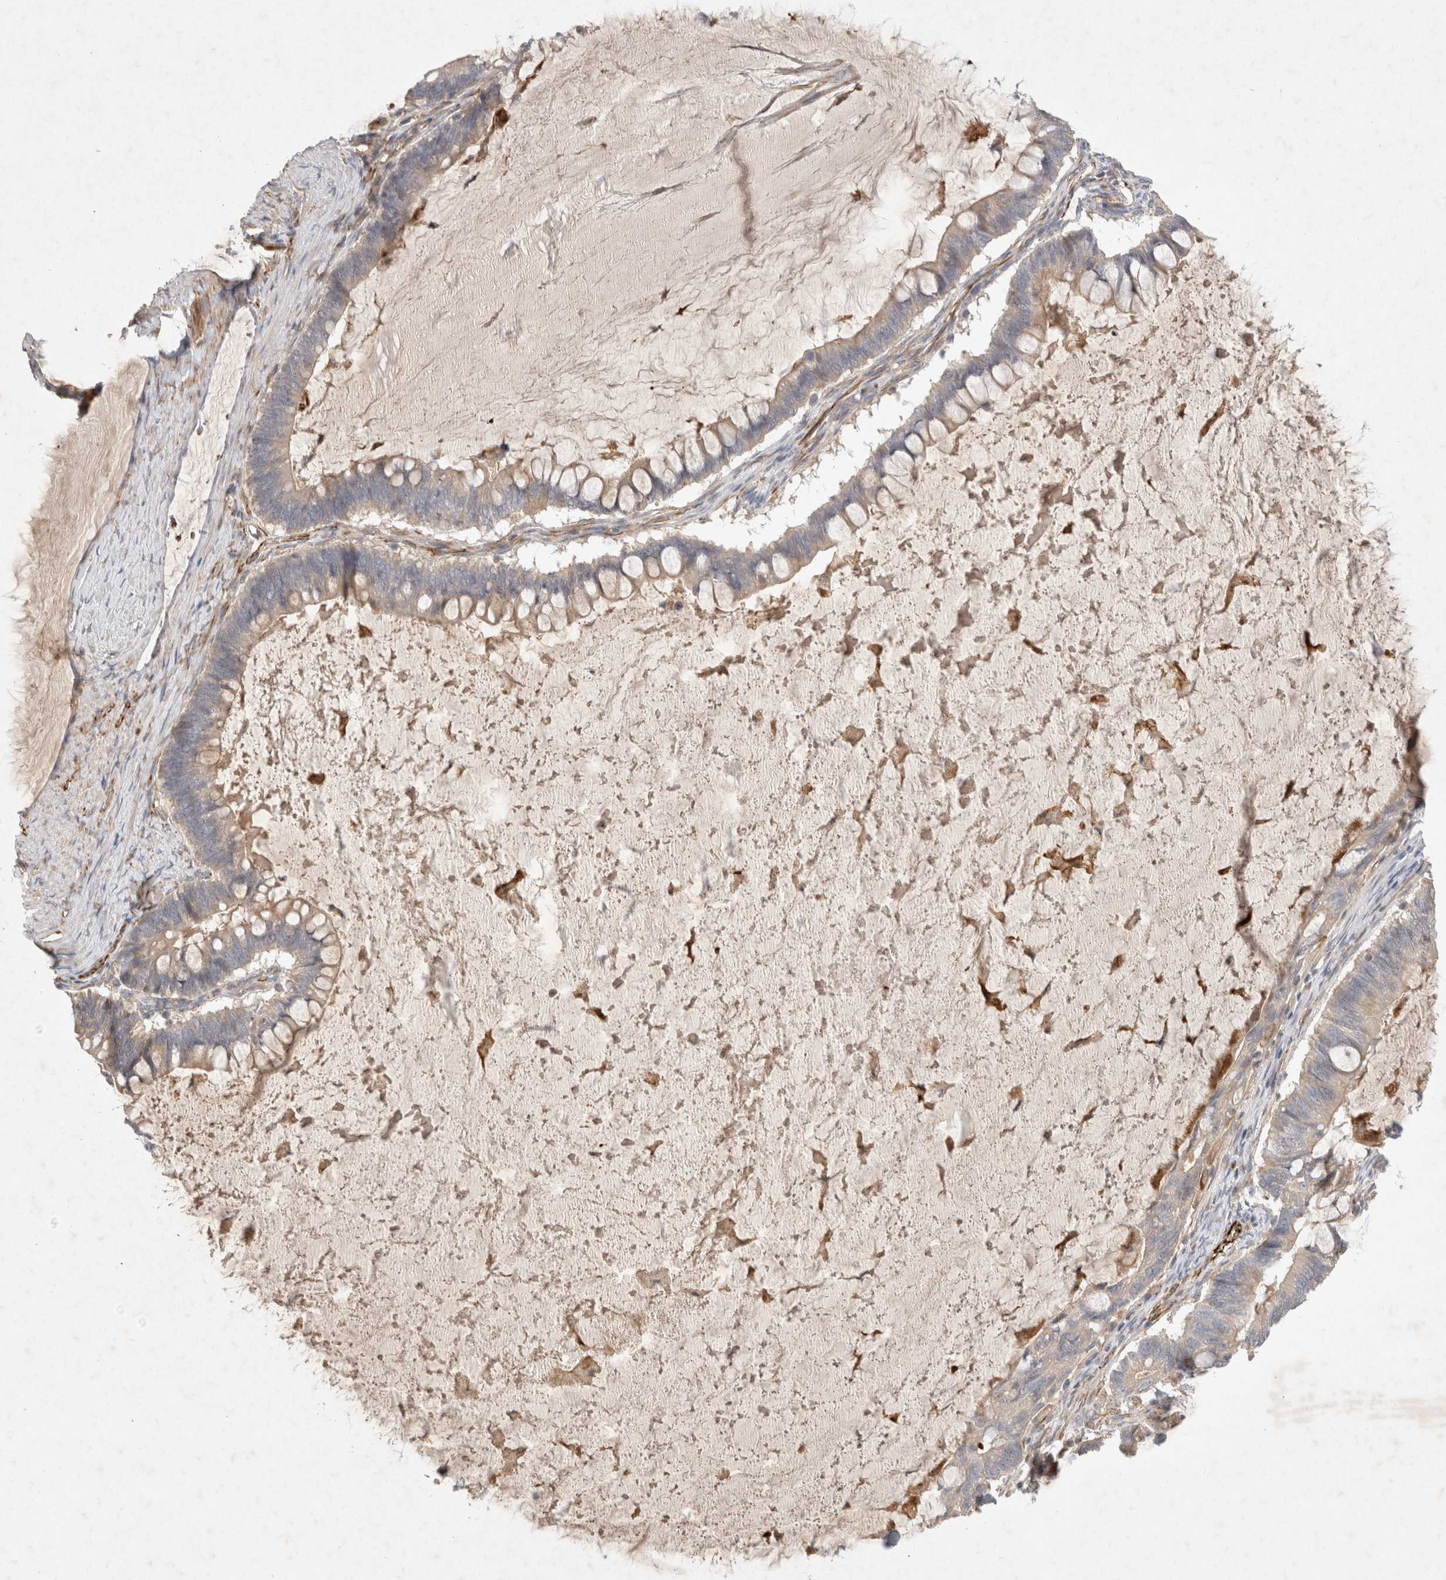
{"staining": {"intensity": "weak", "quantity": "25%-75%", "location": "cytoplasmic/membranous"}, "tissue": "ovarian cancer", "cell_type": "Tumor cells", "image_type": "cancer", "snomed": [{"axis": "morphology", "description": "Cystadenocarcinoma, mucinous, NOS"}, {"axis": "topography", "description": "Ovary"}], "caption": "There is low levels of weak cytoplasmic/membranous positivity in tumor cells of ovarian cancer, as demonstrated by immunohistochemical staining (brown color).", "gene": "NMU", "patient": {"sex": "female", "age": 61}}